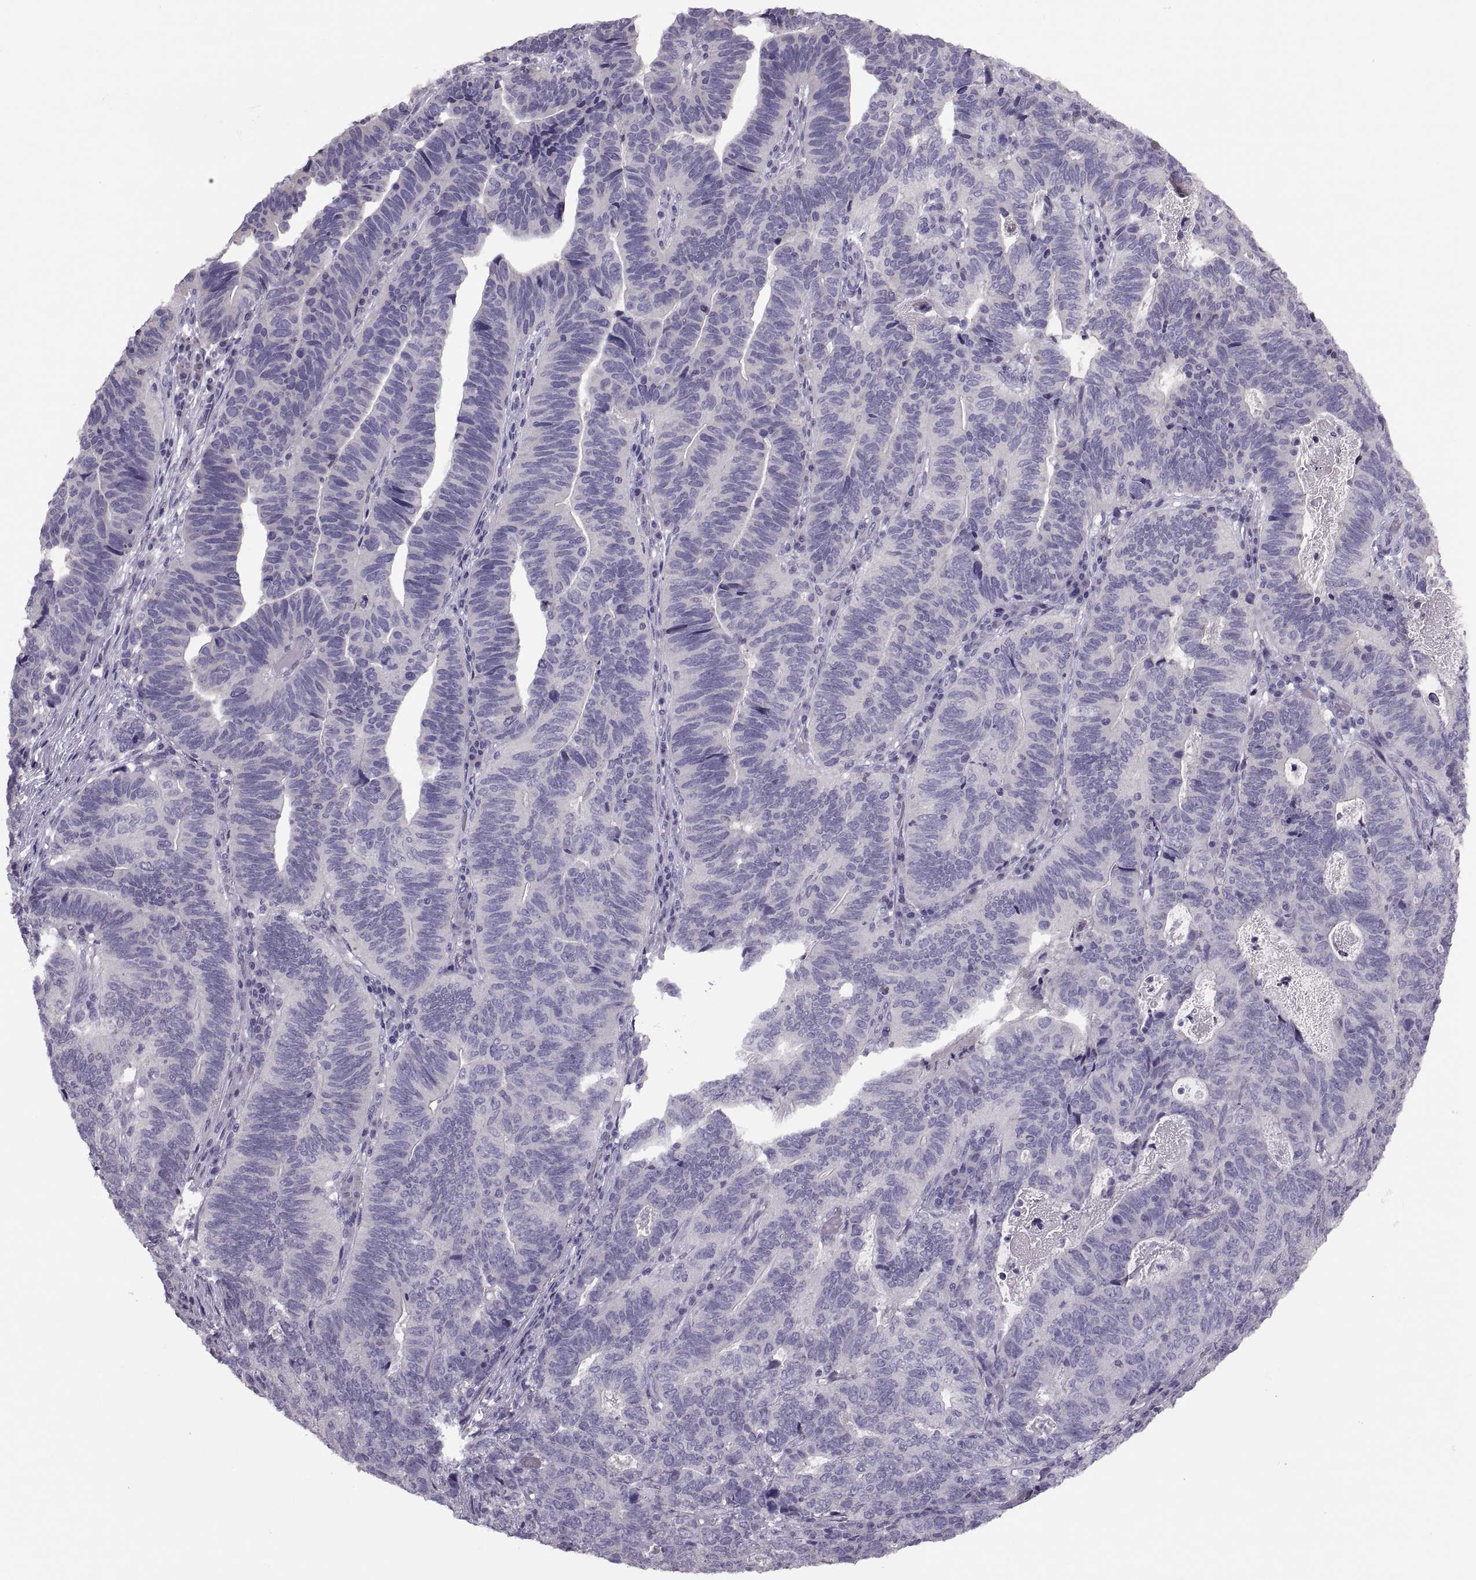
{"staining": {"intensity": "negative", "quantity": "none", "location": "none"}, "tissue": "stomach cancer", "cell_type": "Tumor cells", "image_type": "cancer", "snomed": [{"axis": "morphology", "description": "Adenocarcinoma, NOS"}, {"axis": "topography", "description": "Stomach, upper"}], "caption": "Protein analysis of stomach cancer demonstrates no significant expression in tumor cells.", "gene": "PRSS54", "patient": {"sex": "female", "age": 67}}